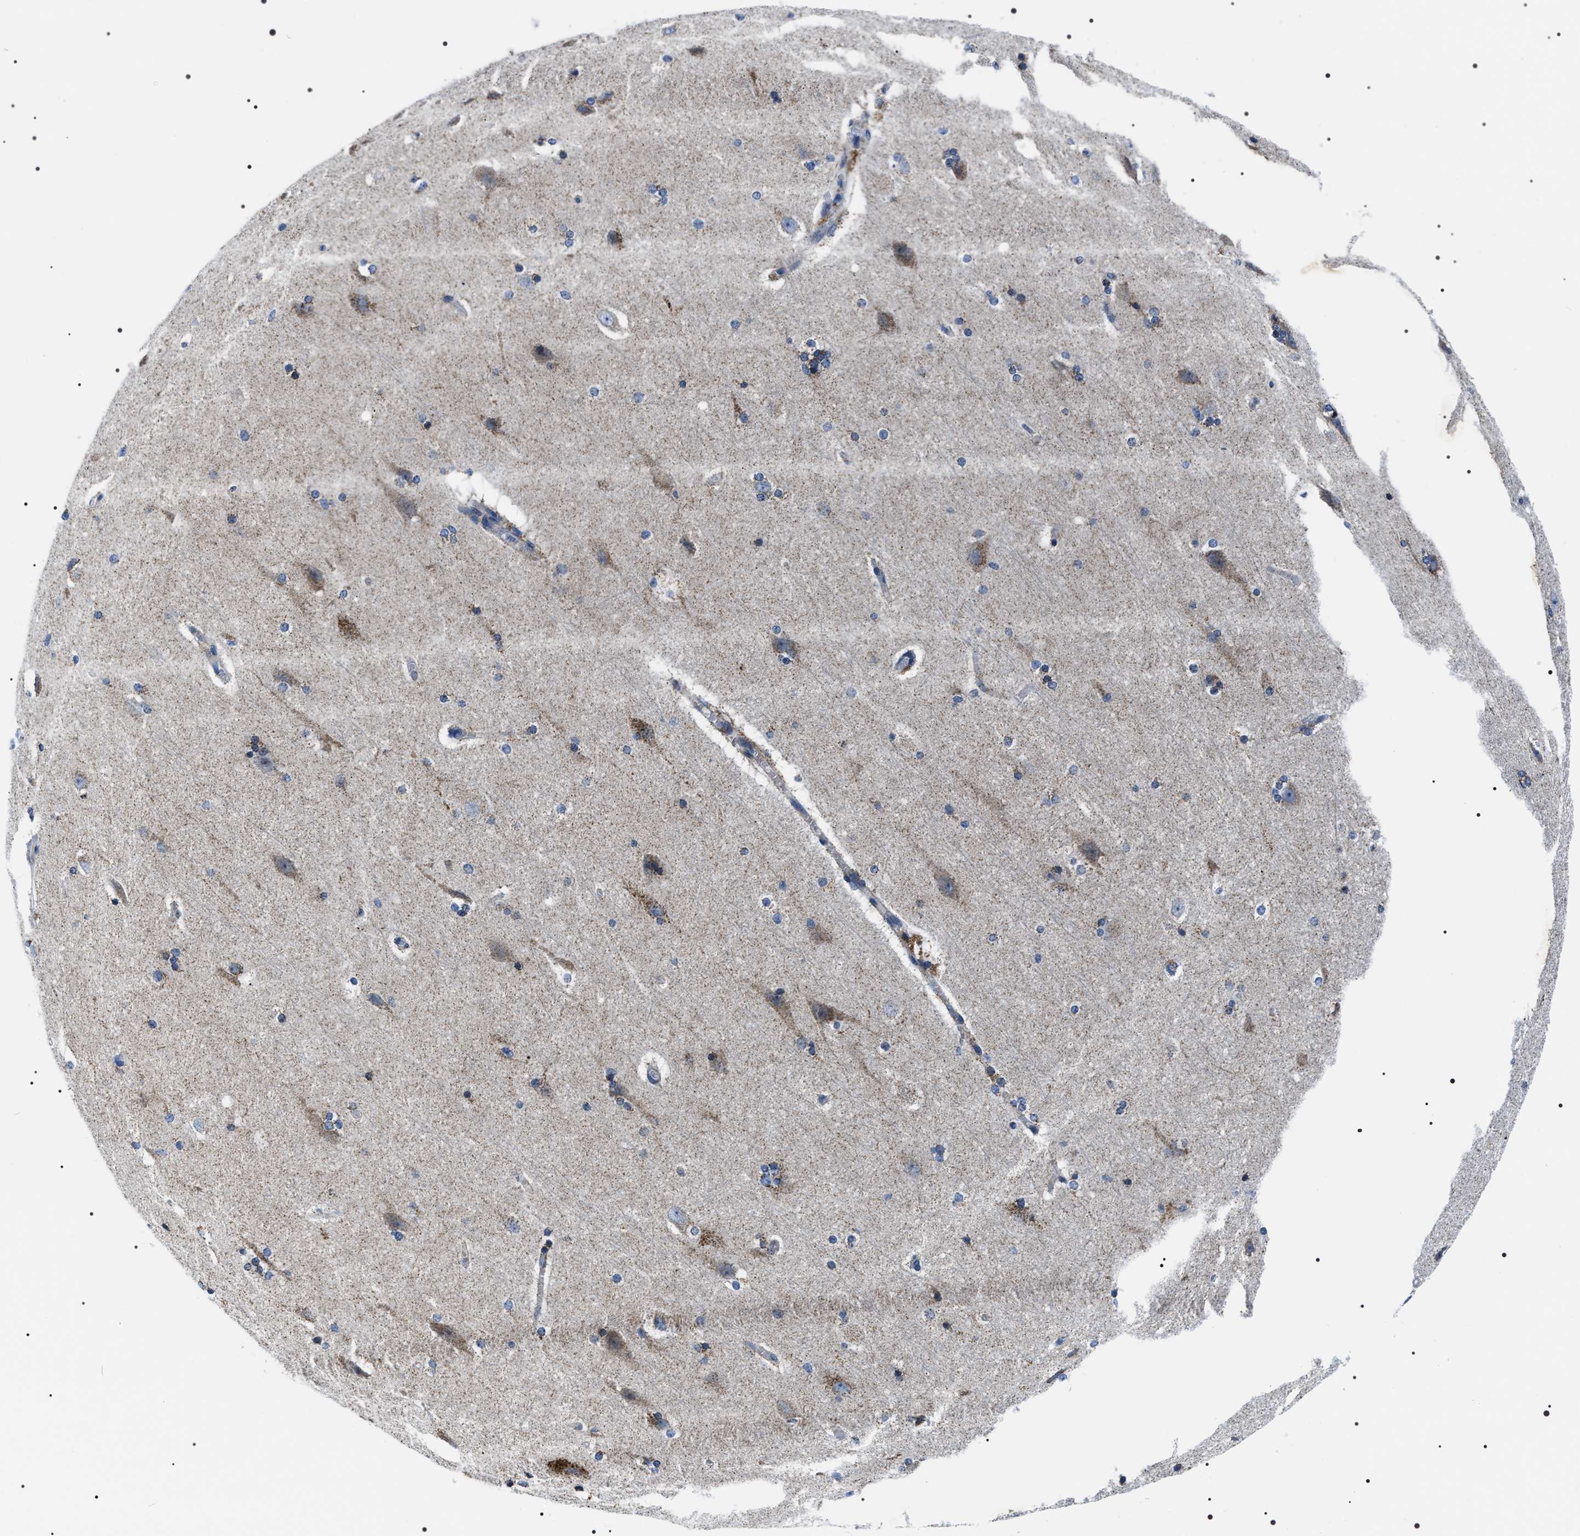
{"staining": {"intensity": "negative", "quantity": "none", "location": "none"}, "tissue": "cerebral cortex", "cell_type": "Endothelial cells", "image_type": "normal", "snomed": [{"axis": "morphology", "description": "Normal tissue, NOS"}, {"axis": "topography", "description": "Cerebral cortex"}, {"axis": "topography", "description": "Hippocampus"}], "caption": "The immunohistochemistry image has no significant staining in endothelial cells of cerebral cortex. (DAB immunohistochemistry (IHC) visualized using brightfield microscopy, high magnification).", "gene": "NTMT1", "patient": {"sex": "female", "age": 19}}